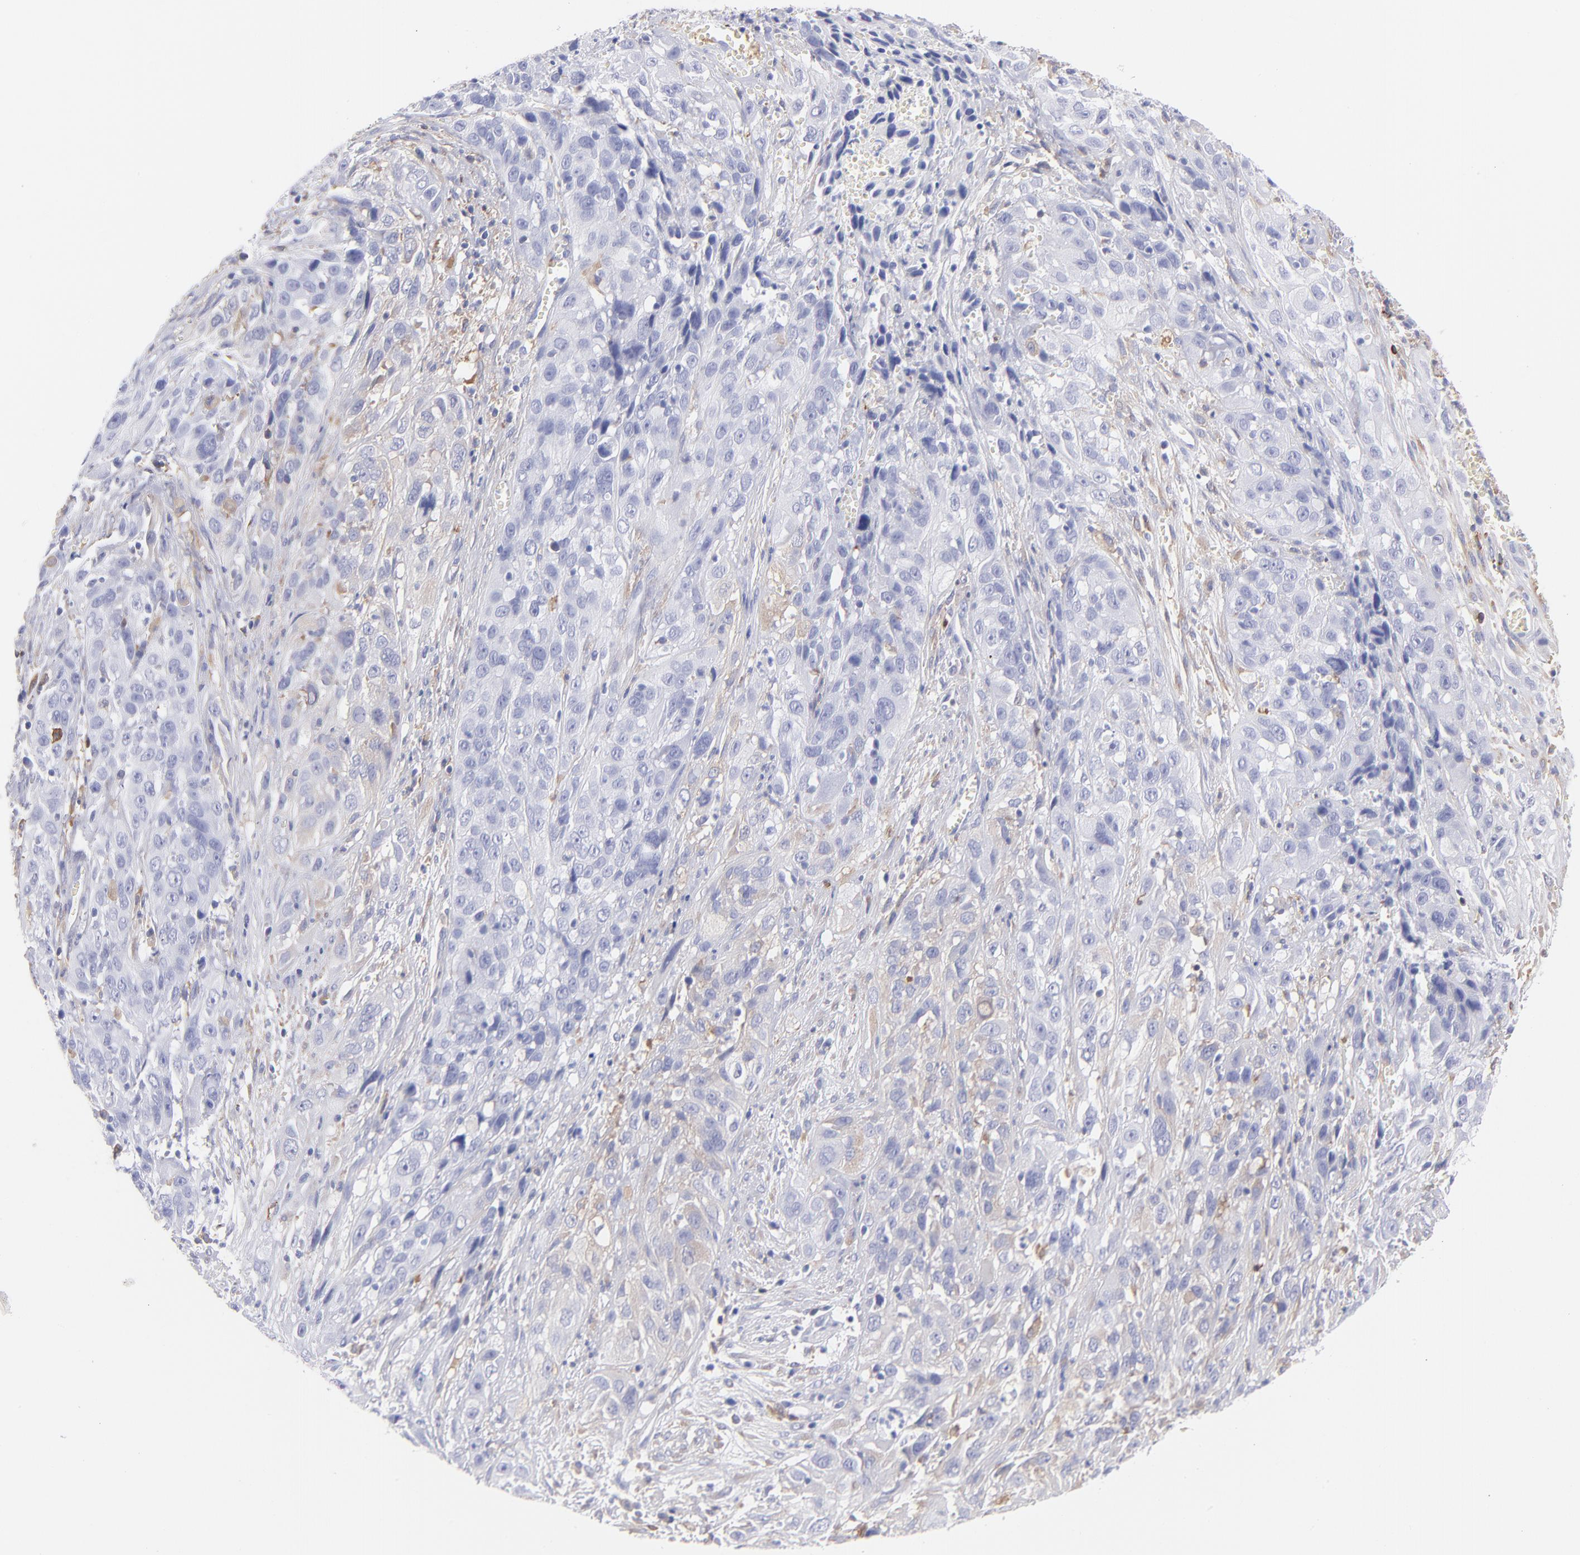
{"staining": {"intensity": "weak", "quantity": "<25%", "location": "cytoplasmic/membranous"}, "tissue": "cervical cancer", "cell_type": "Tumor cells", "image_type": "cancer", "snomed": [{"axis": "morphology", "description": "Squamous cell carcinoma, NOS"}, {"axis": "topography", "description": "Cervix"}], "caption": "Immunohistochemistry of human cervical cancer demonstrates no positivity in tumor cells. The staining was performed using DAB to visualize the protein expression in brown, while the nuclei were stained in blue with hematoxylin (Magnification: 20x).", "gene": "PRKCA", "patient": {"sex": "female", "age": 32}}